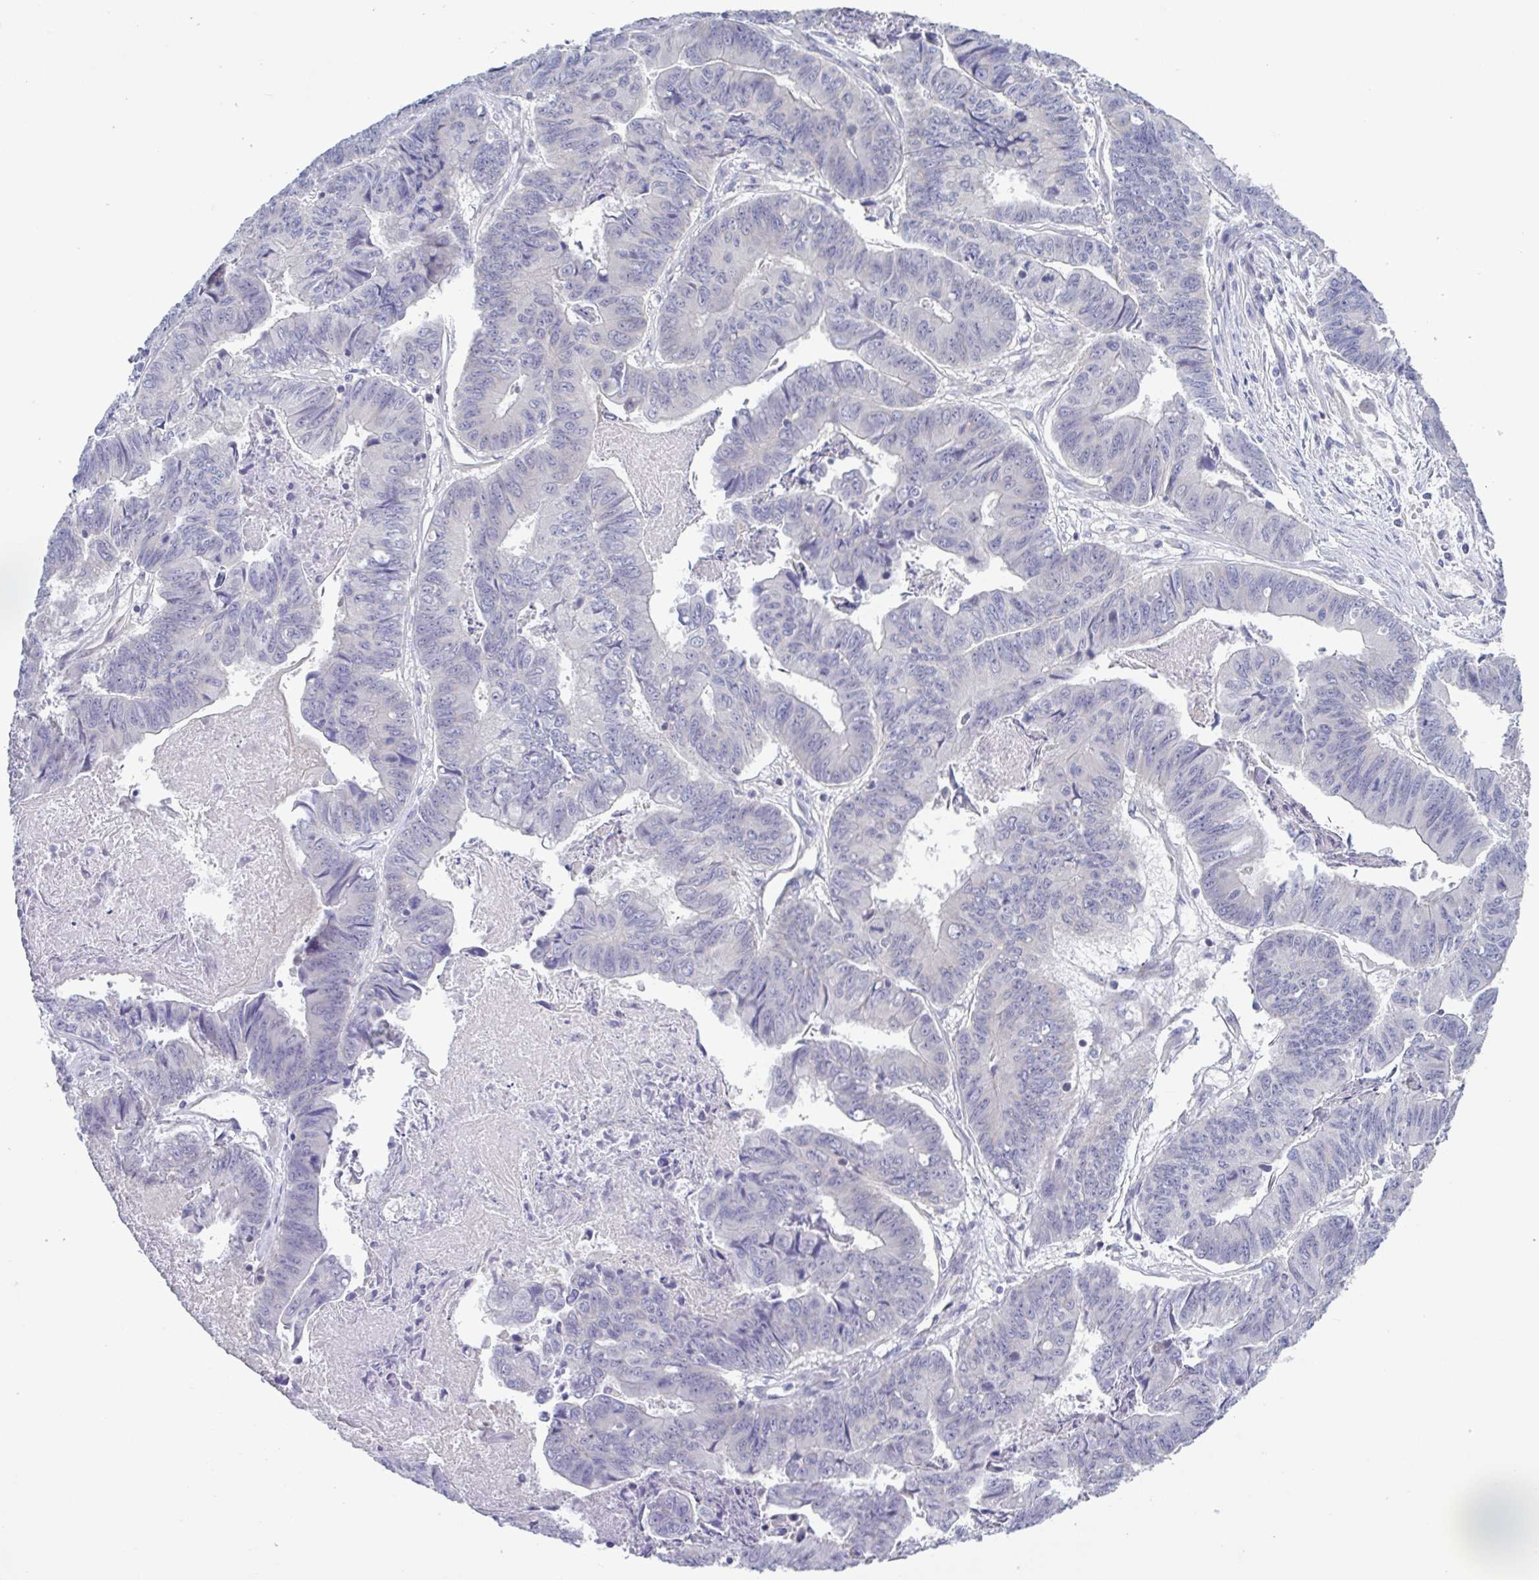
{"staining": {"intensity": "negative", "quantity": "none", "location": "none"}, "tissue": "stomach cancer", "cell_type": "Tumor cells", "image_type": "cancer", "snomed": [{"axis": "morphology", "description": "Adenocarcinoma, NOS"}, {"axis": "topography", "description": "Stomach, lower"}], "caption": "Histopathology image shows no significant protein expression in tumor cells of stomach cancer (adenocarcinoma).", "gene": "UBE2Q1", "patient": {"sex": "male", "age": 77}}